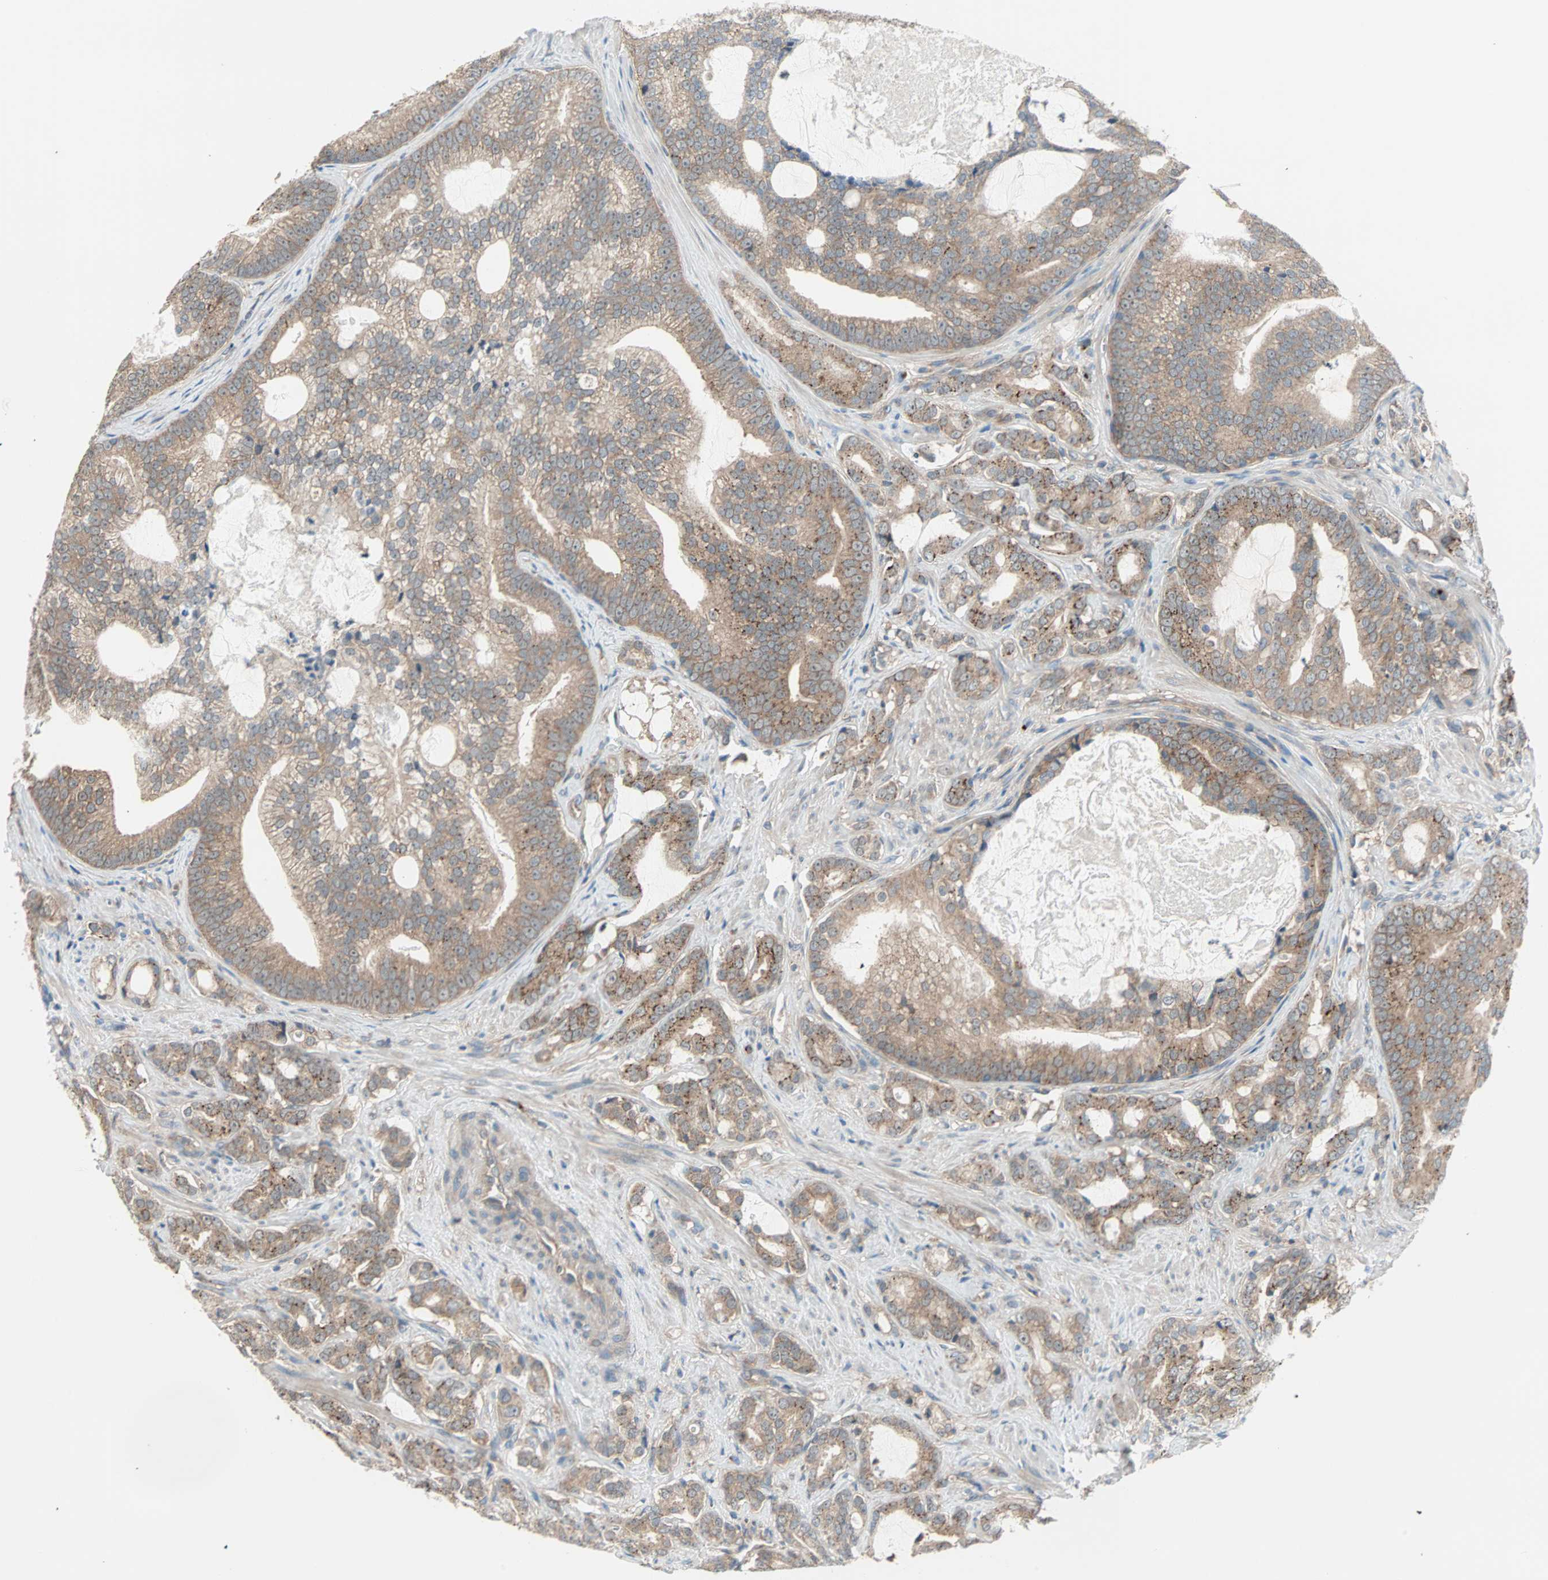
{"staining": {"intensity": "moderate", "quantity": ">75%", "location": "cytoplasmic/membranous"}, "tissue": "prostate cancer", "cell_type": "Tumor cells", "image_type": "cancer", "snomed": [{"axis": "morphology", "description": "Adenocarcinoma, Low grade"}, {"axis": "topography", "description": "Prostate"}], "caption": "Prostate adenocarcinoma (low-grade) stained for a protein (brown) shows moderate cytoplasmic/membranous positive expression in approximately >75% of tumor cells.", "gene": "PDE8A", "patient": {"sex": "male", "age": 58}}